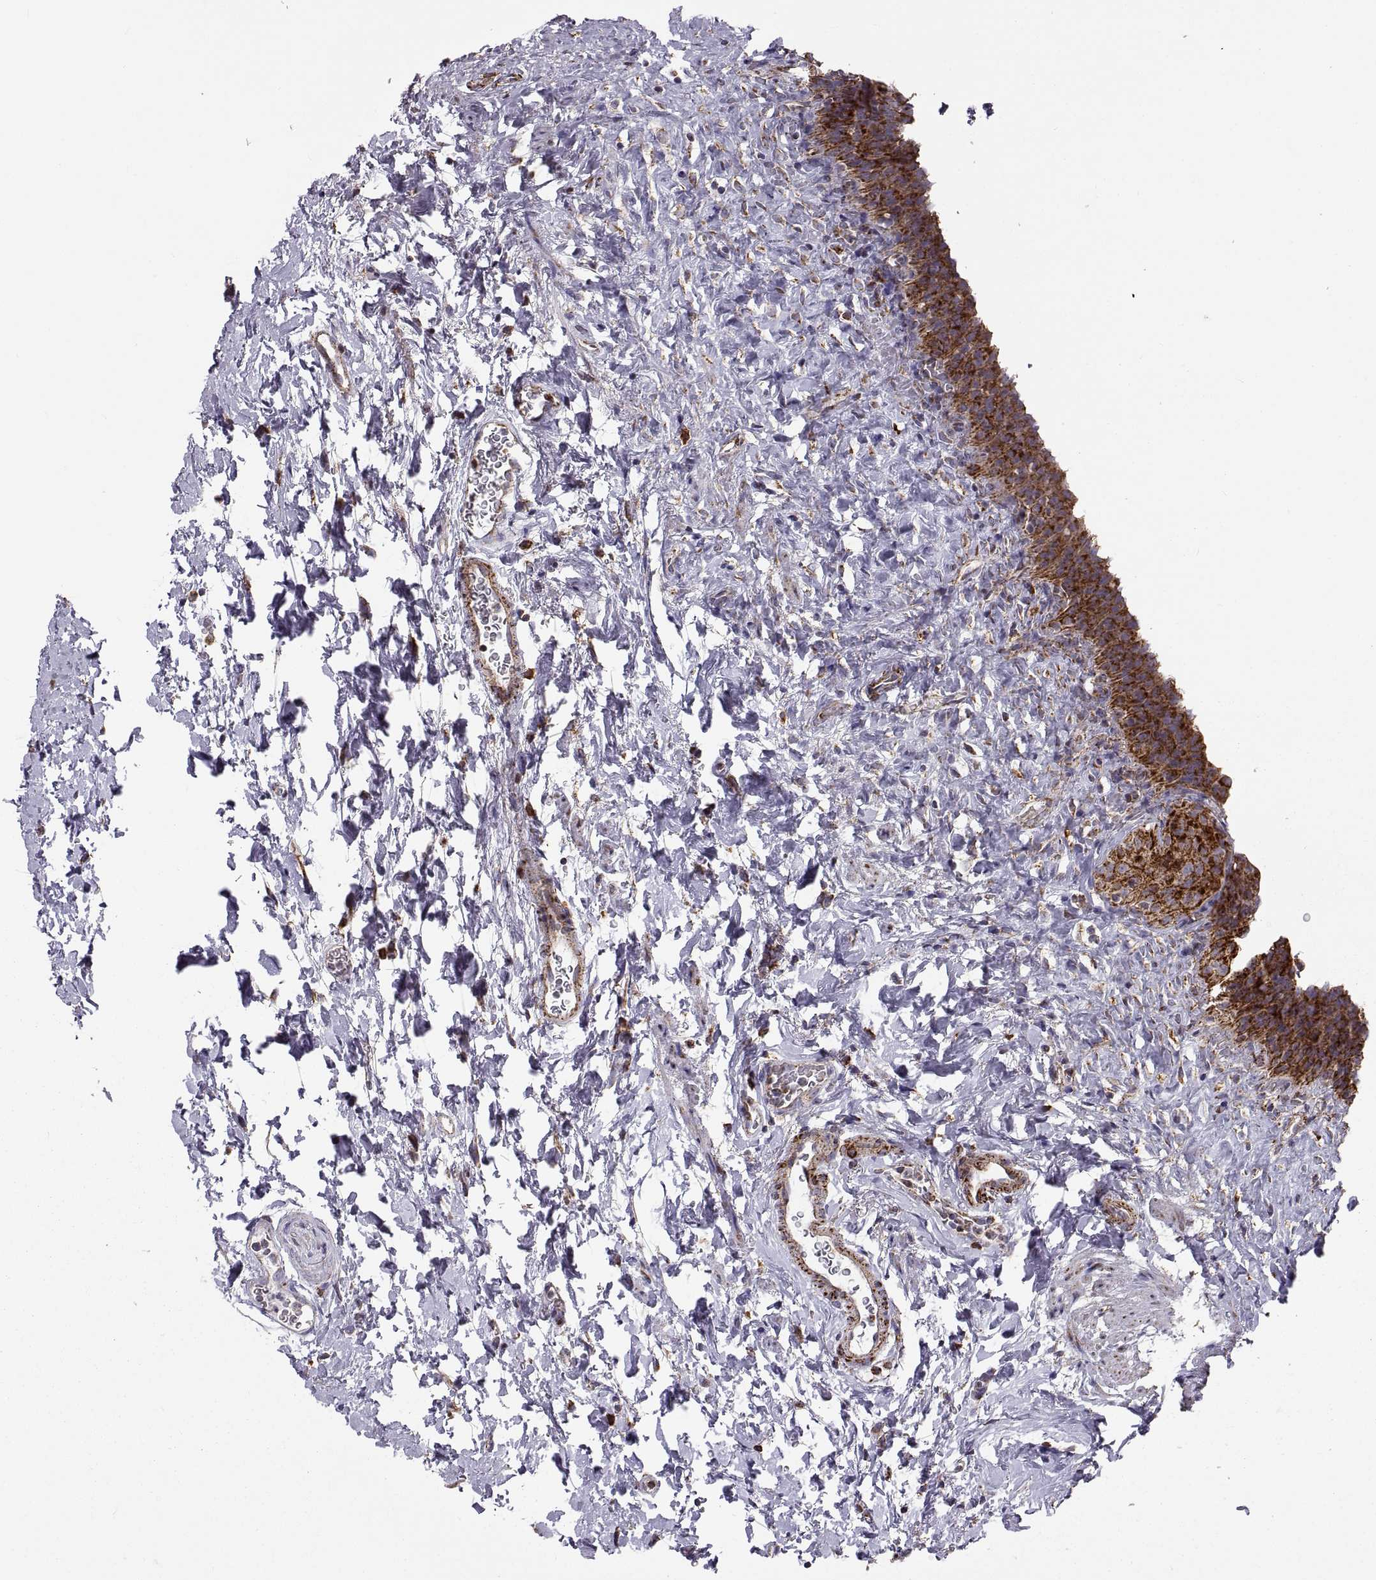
{"staining": {"intensity": "strong", "quantity": ">75%", "location": "cytoplasmic/membranous"}, "tissue": "urinary bladder", "cell_type": "Urothelial cells", "image_type": "normal", "snomed": [{"axis": "morphology", "description": "Normal tissue, NOS"}, {"axis": "topography", "description": "Urinary bladder"}], "caption": "Strong cytoplasmic/membranous protein positivity is seen in approximately >75% of urothelial cells in urinary bladder. The staining was performed using DAB, with brown indicating positive protein expression. Nuclei are stained blue with hematoxylin.", "gene": "ARSD", "patient": {"sex": "male", "age": 76}}